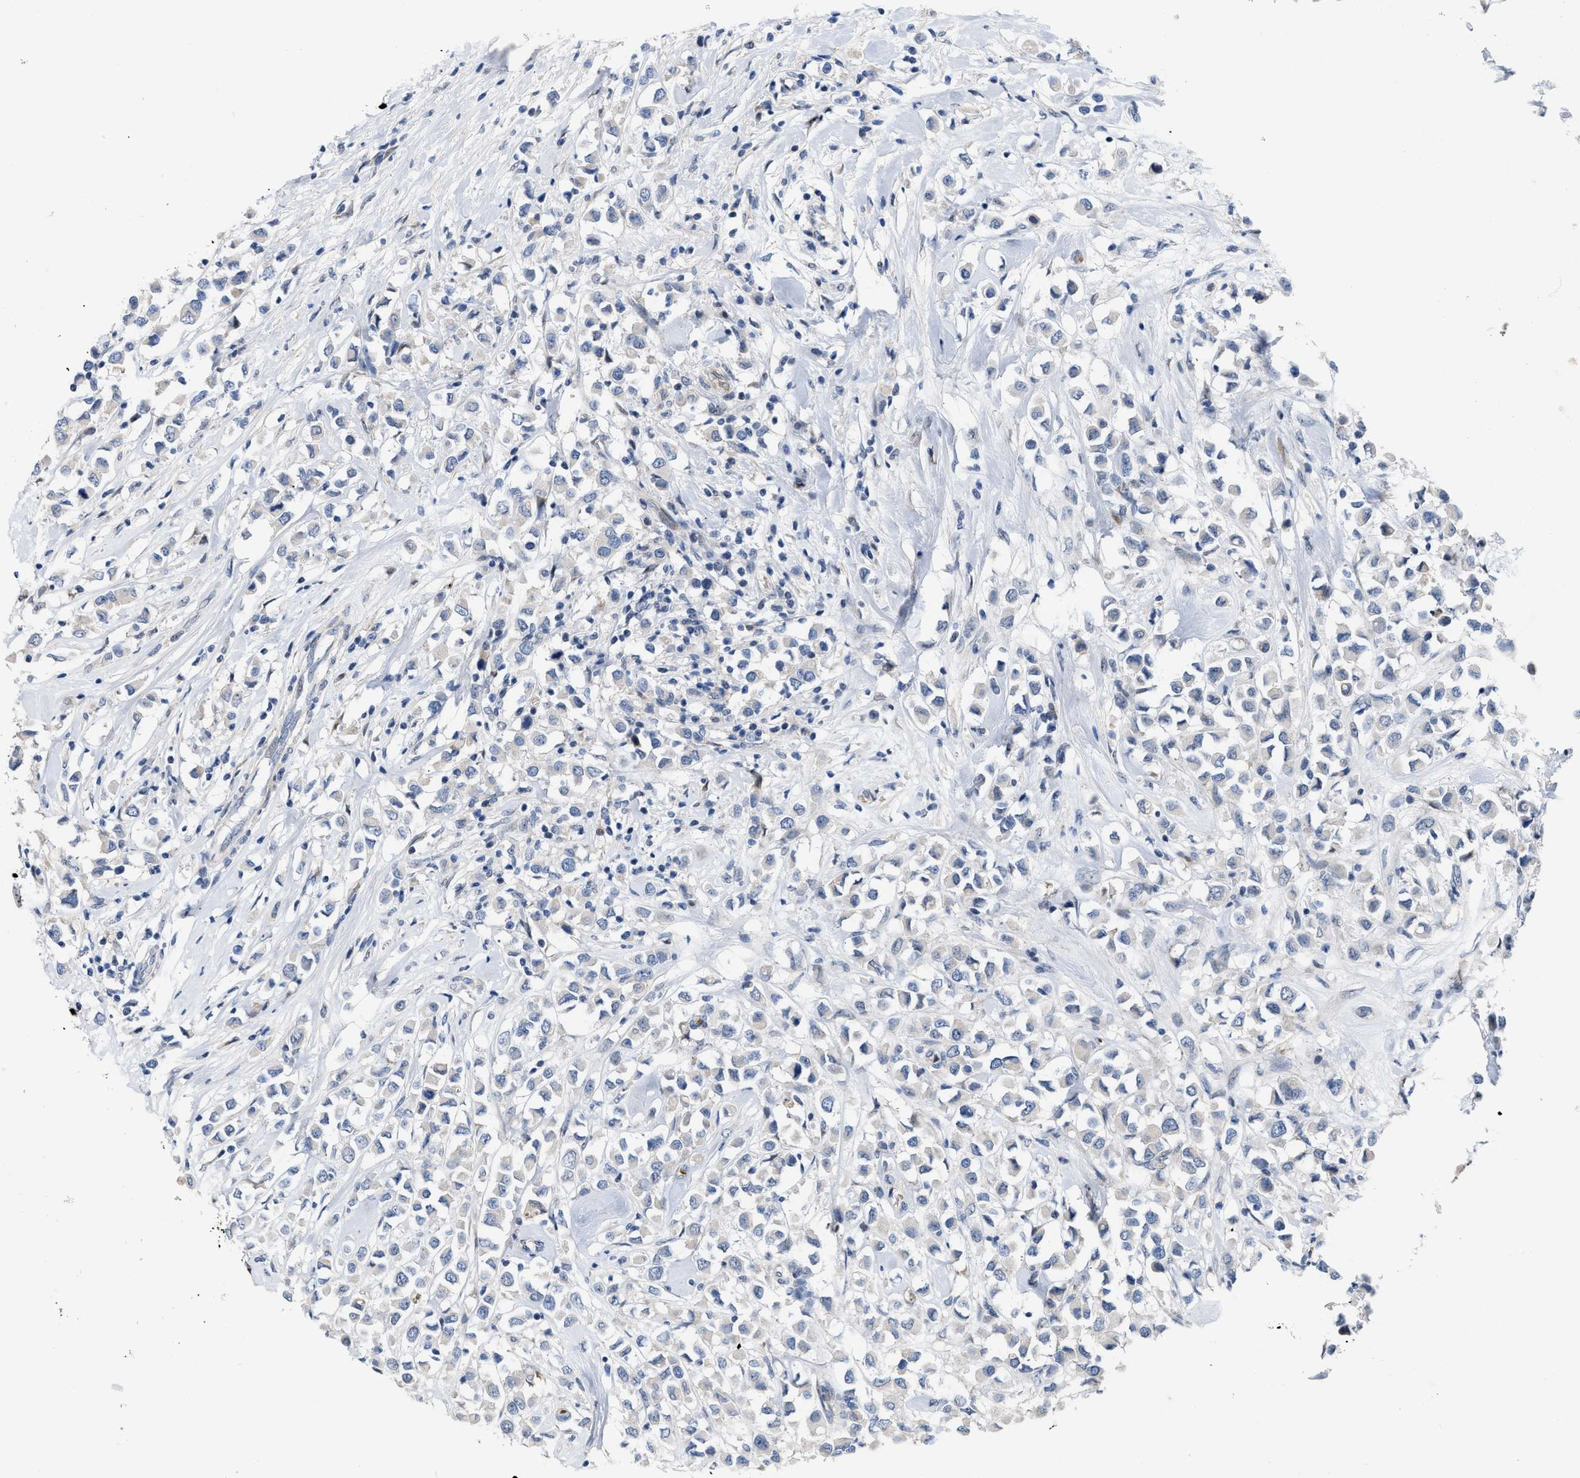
{"staining": {"intensity": "negative", "quantity": "none", "location": "none"}, "tissue": "breast cancer", "cell_type": "Tumor cells", "image_type": "cancer", "snomed": [{"axis": "morphology", "description": "Duct carcinoma"}, {"axis": "topography", "description": "Breast"}], "caption": "Immunohistochemical staining of breast invasive ductal carcinoma demonstrates no significant positivity in tumor cells.", "gene": "POLR1F", "patient": {"sex": "female", "age": 61}}